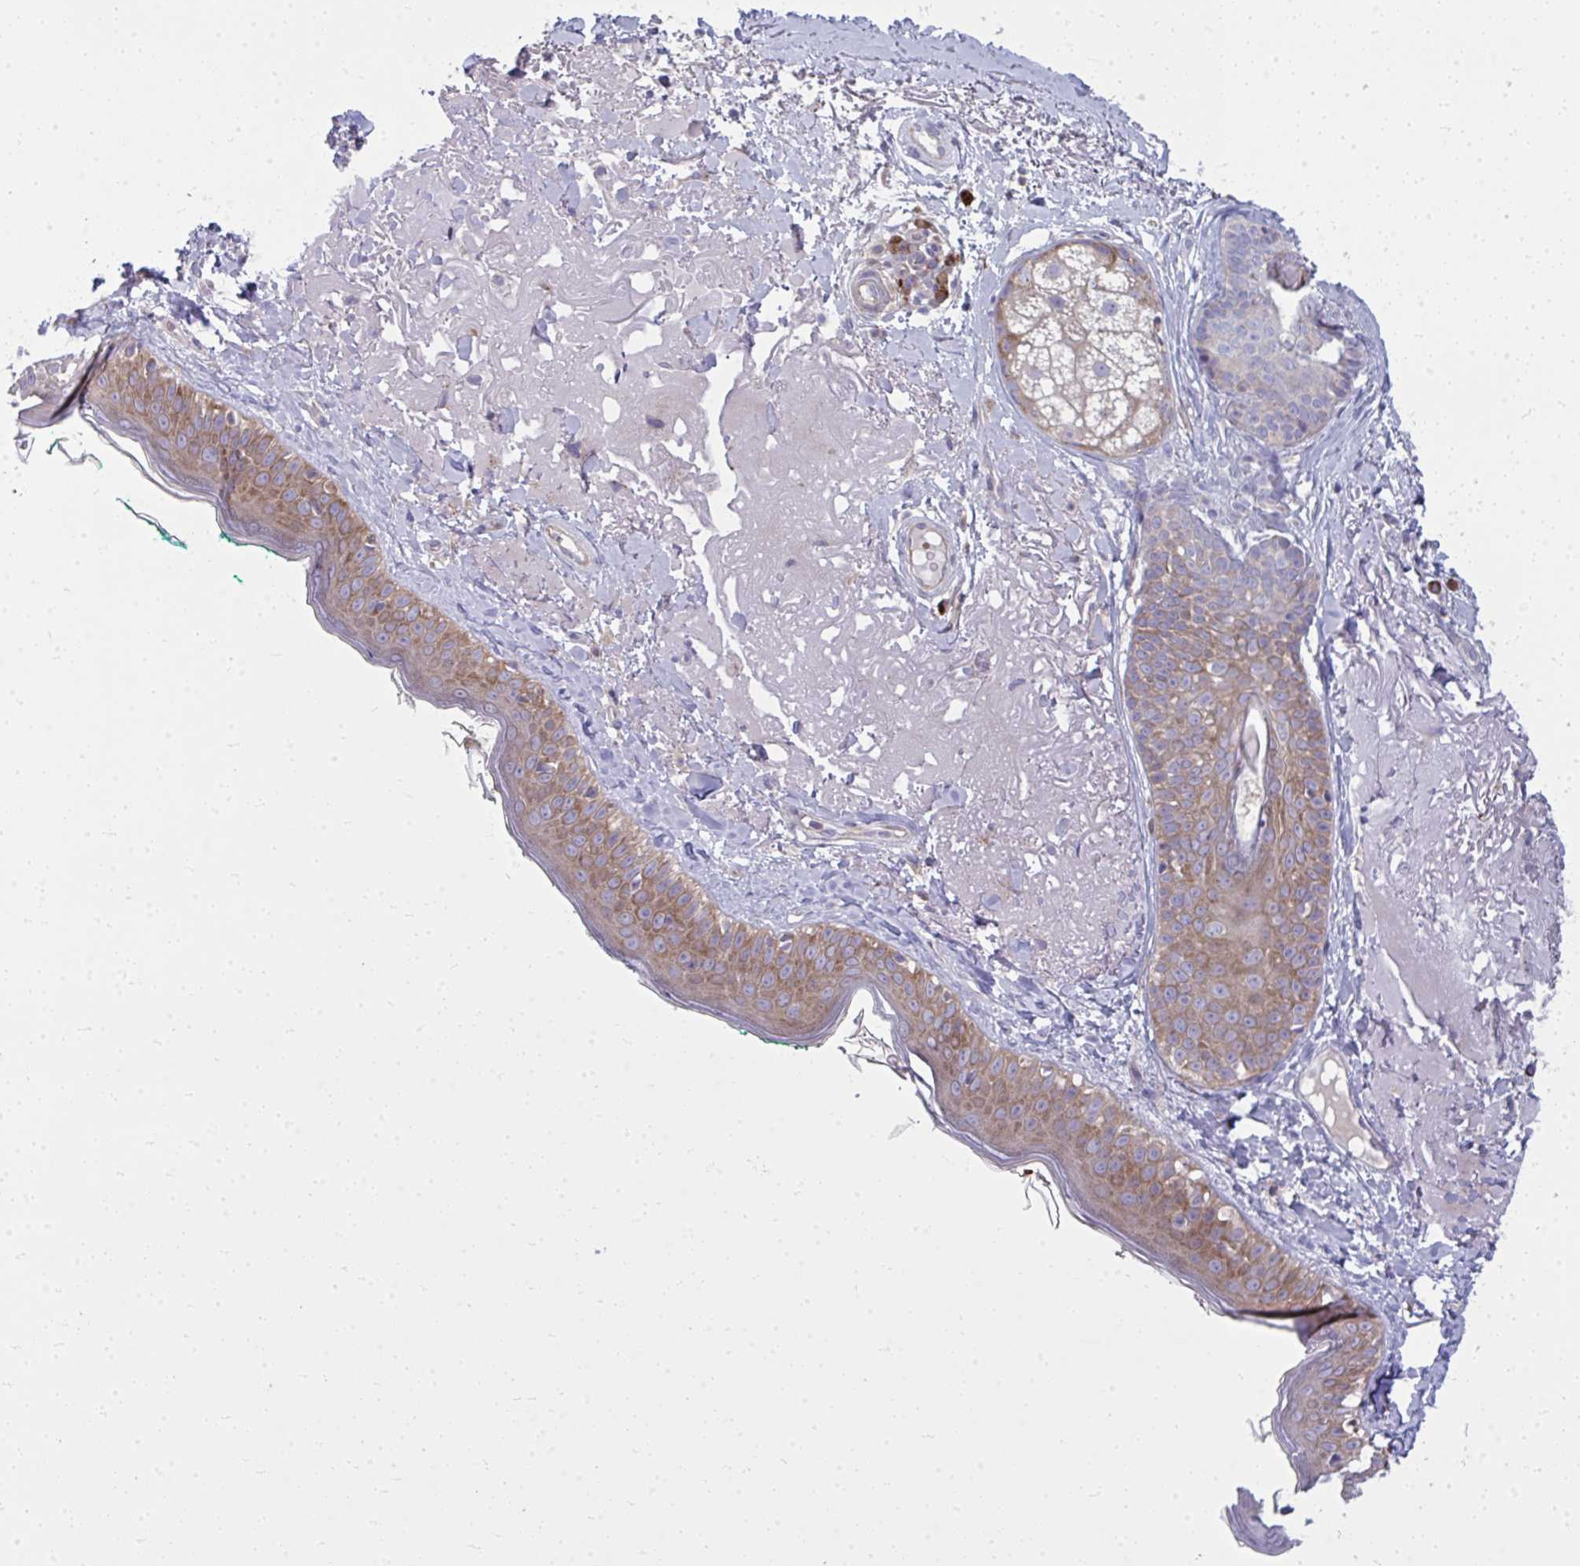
{"staining": {"intensity": "weak", "quantity": "<25%", "location": "cytoplasmic/membranous"}, "tissue": "skin", "cell_type": "Fibroblasts", "image_type": "normal", "snomed": [{"axis": "morphology", "description": "Normal tissue, NOS"}, {"axis": "topography", "description": "Skin"}], "caption": "IHC of unremarkable human skin exhibits no staining in fibroblasts.", "gene": "GFPT2", "patient": {"sex": "male", "age": 73}}